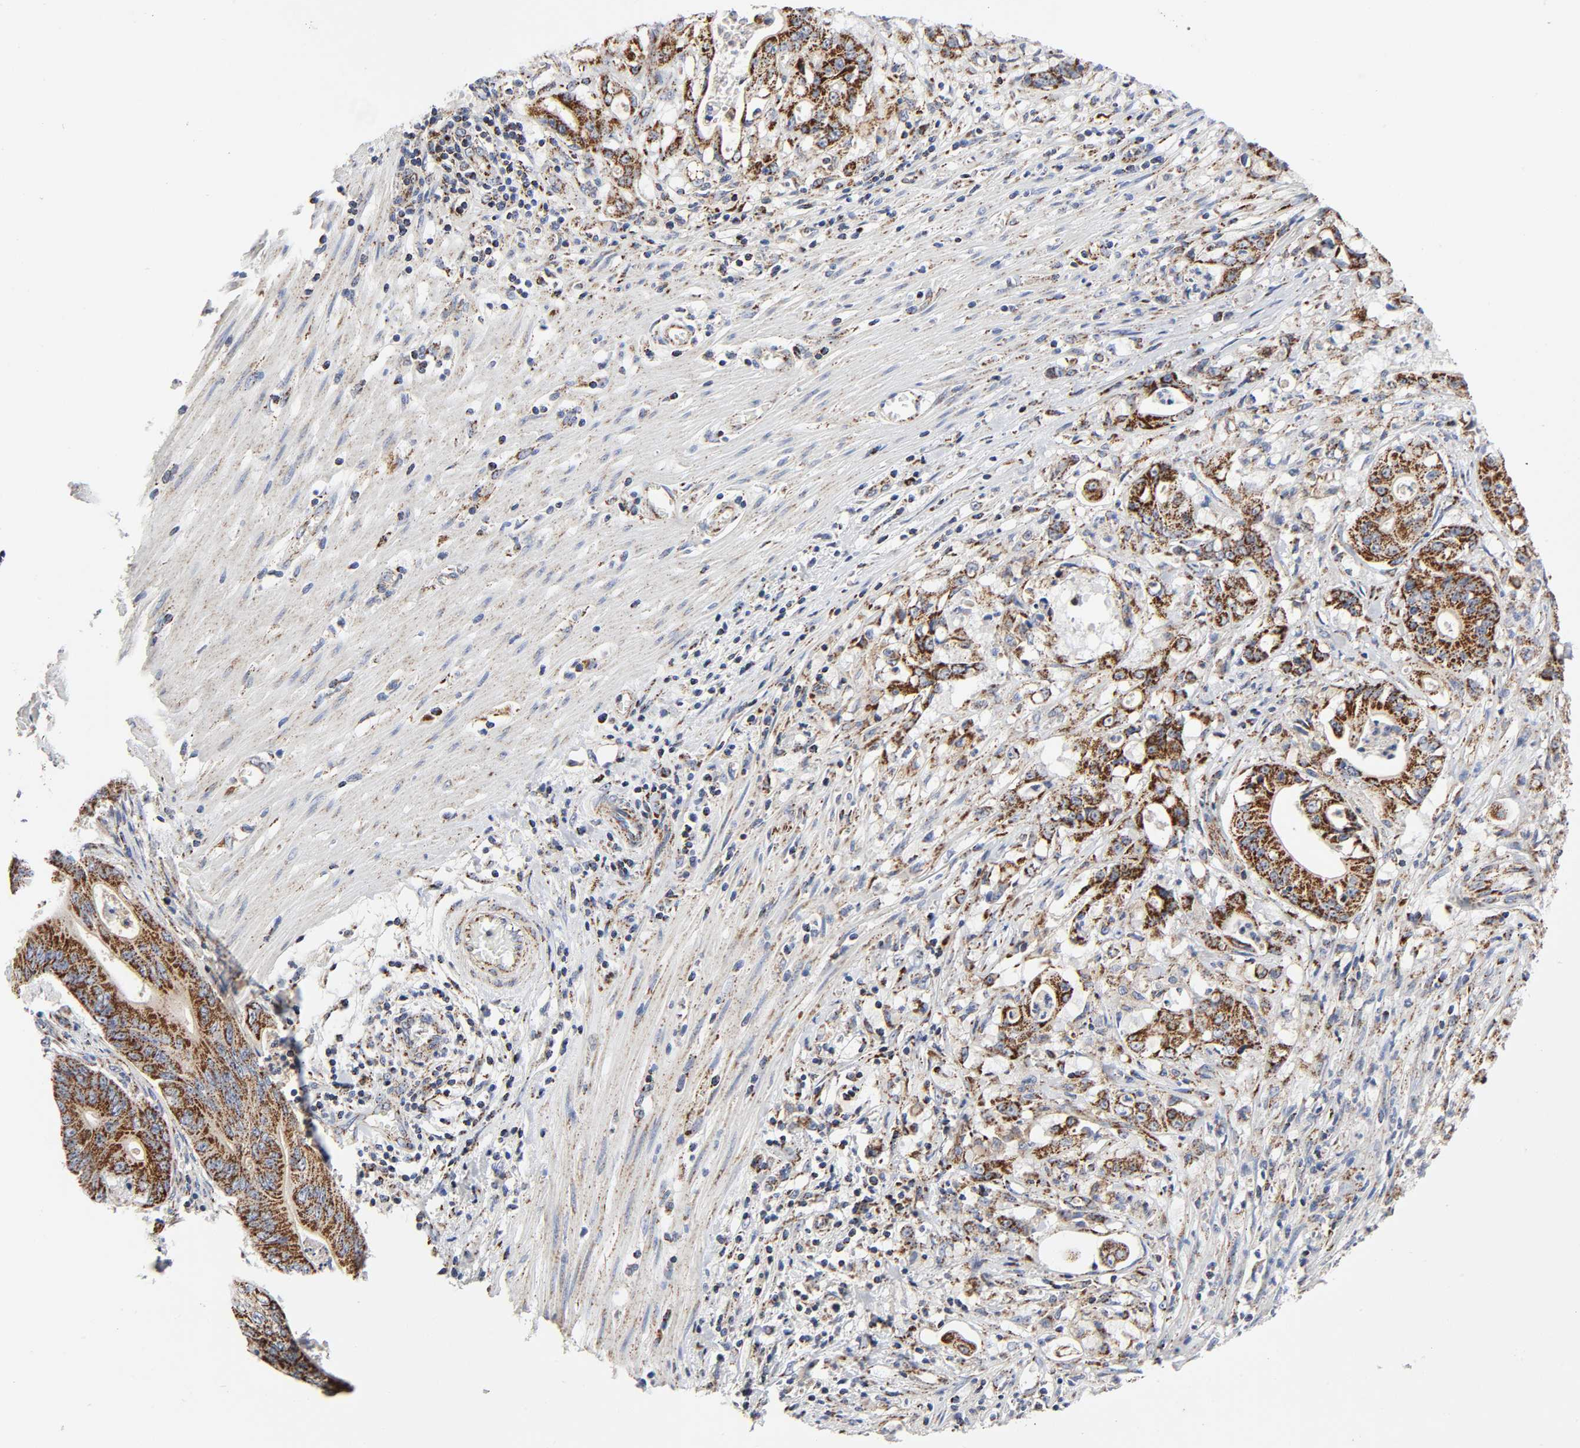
{"staining": {"intensity": "strong", "quantity": ">75%", "location": "cytoplasmic/membranous"}, "tissue": "pancreatic cancer", "cell_type": "Tumor cells", "image_type": "cancer", "snomed": [{"axis": "morphology", "description": "Normal tissue, NOS"}, {"axis": "topography", "description": "Lymph node"}], "caption": "Protein staining reveals strong cytoplasmic/membranous positivity in about >75% of tumor cells in pancreatic cancer.", "gene": "AOPEP", "patient": {"sex": "male", "age": 62}}